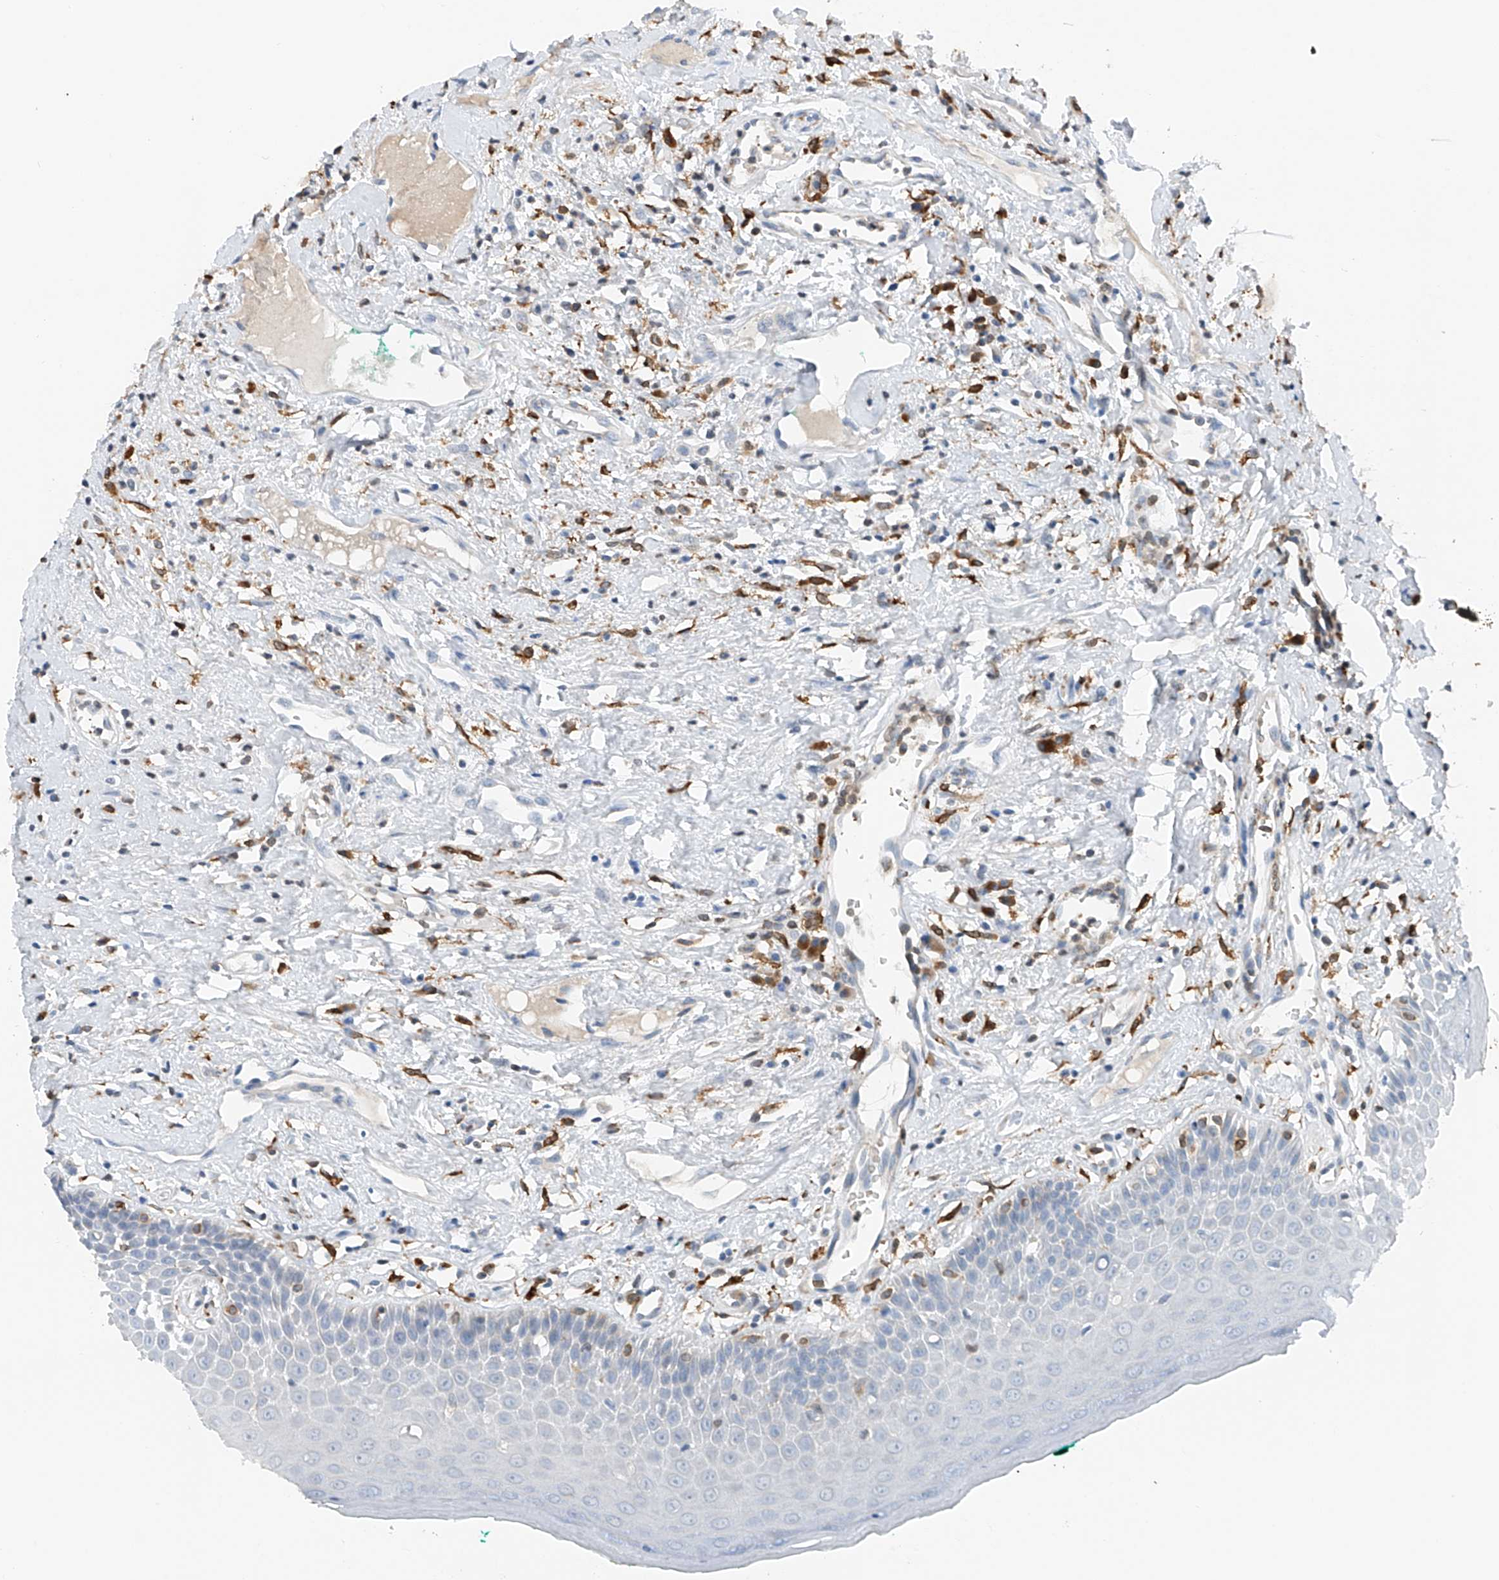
{"staining": {"intensity": "negative", "quantity": "none", "location": "none"}, "tissue": "oral mucosa", "cell_type": "Squamous epithelial cells", "image_type": "normal", "snomed": [{"axis": "morphology", "description": "Normal tissue, NOS"}, {"axis": "topography", "description": "Oral tissue"}], "caption": "This histopathology image is of benign oral mucosa stained with IHC to label a protein in brown with the nuclei are counter-stained blue. There is no expression in squamous epithelial cells.", "gene": "TBXAS1", "patient": {"sex": "female", "age": 70}}